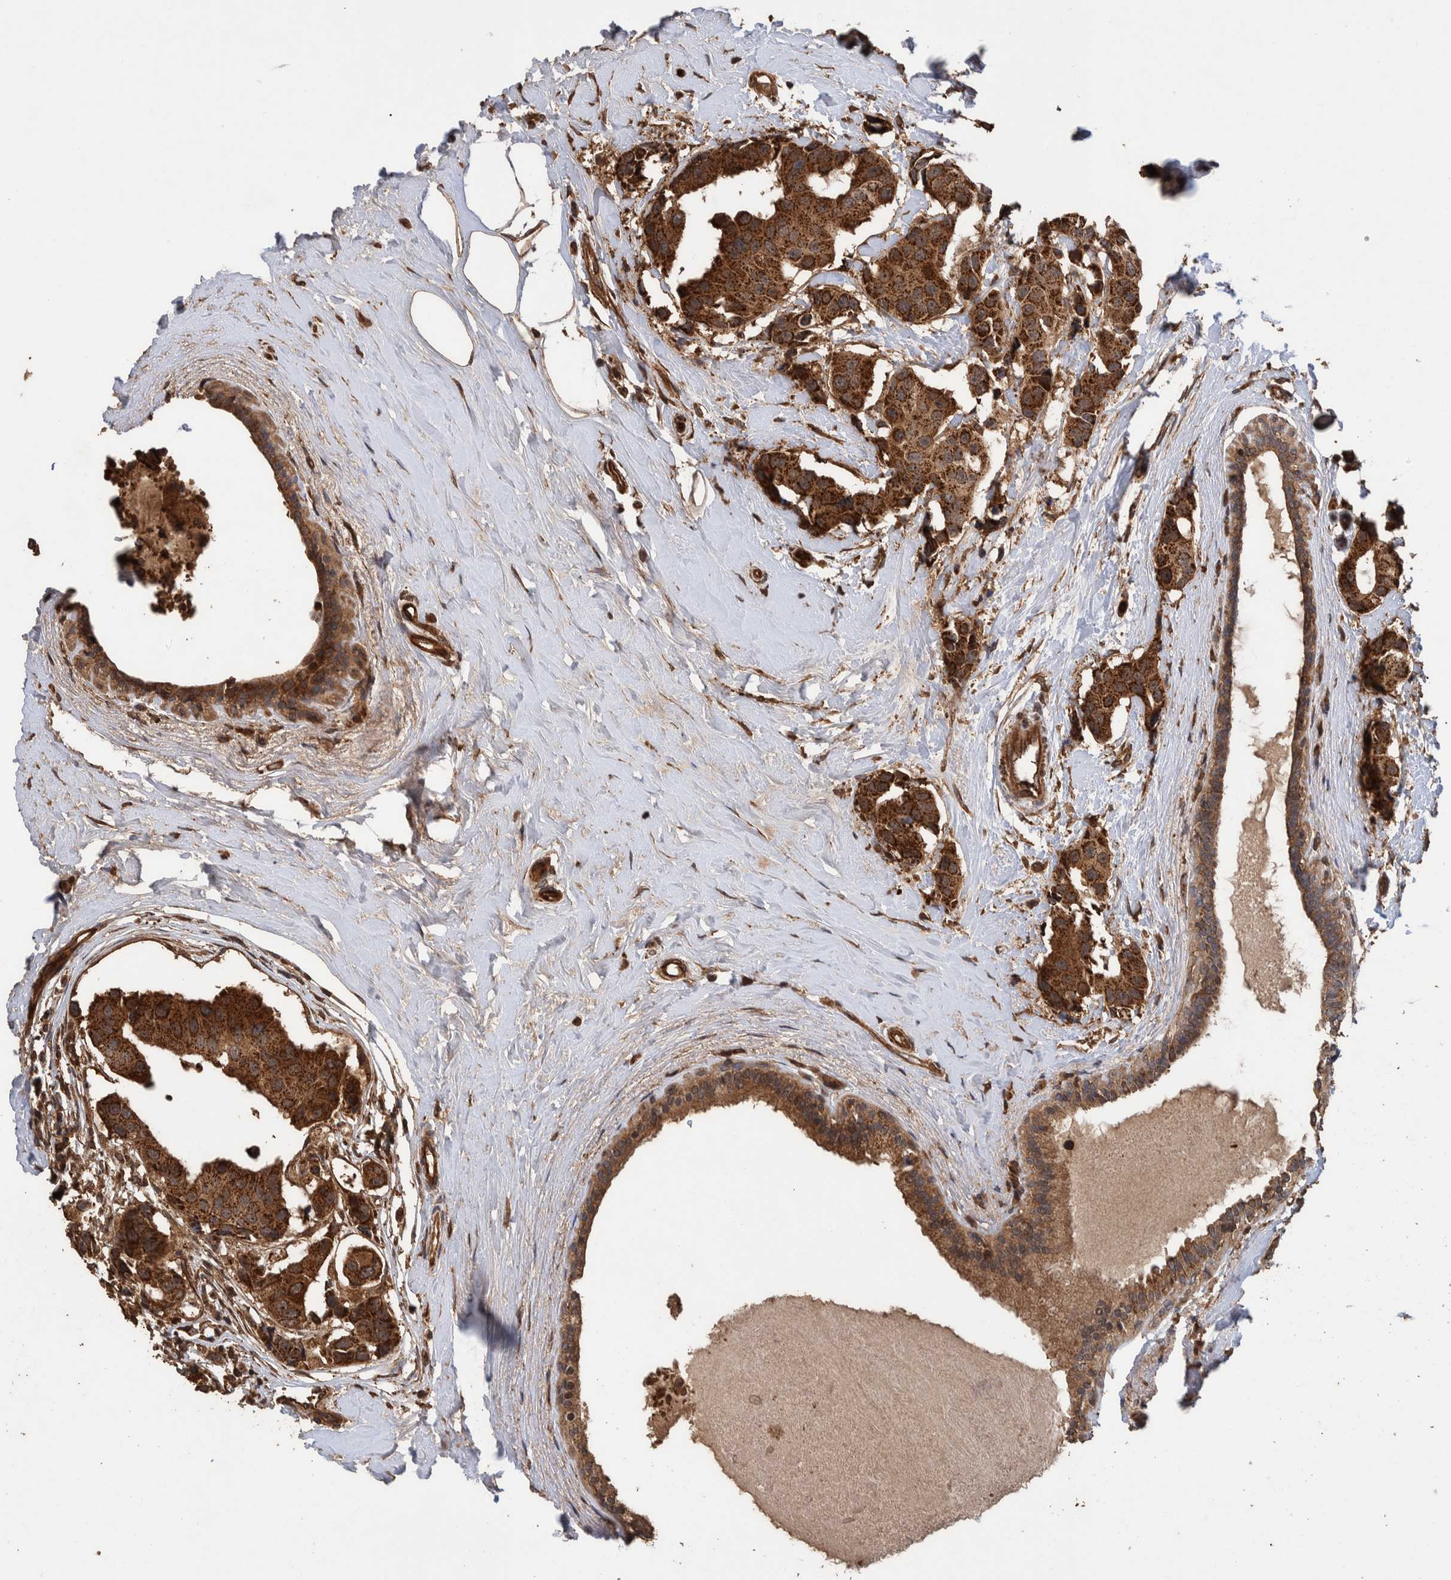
{"staining": {"intensity": "strong", "quantity": ">75%", "location": "cytoplasmic/membranous"}, "tissue": "breast cancer", "cell_type": "Tumor cells", "image_type": "cancer", "snomed": [{"axis": "morphology", "description": "Normal tissue, NOS"}, {"axis": "morphology", "description": "Duct carcinoma"}, {"axis": "topography", "description": "Breast"}], "caption": "Invasive ductal carcinoma (breast) stained with immunohistochemistry displays strong cytoplasmic/membranous expression in about >75% of tumor cells.", "gene": "TRIM16", "patient": {"sex": "female", "age": 39}}